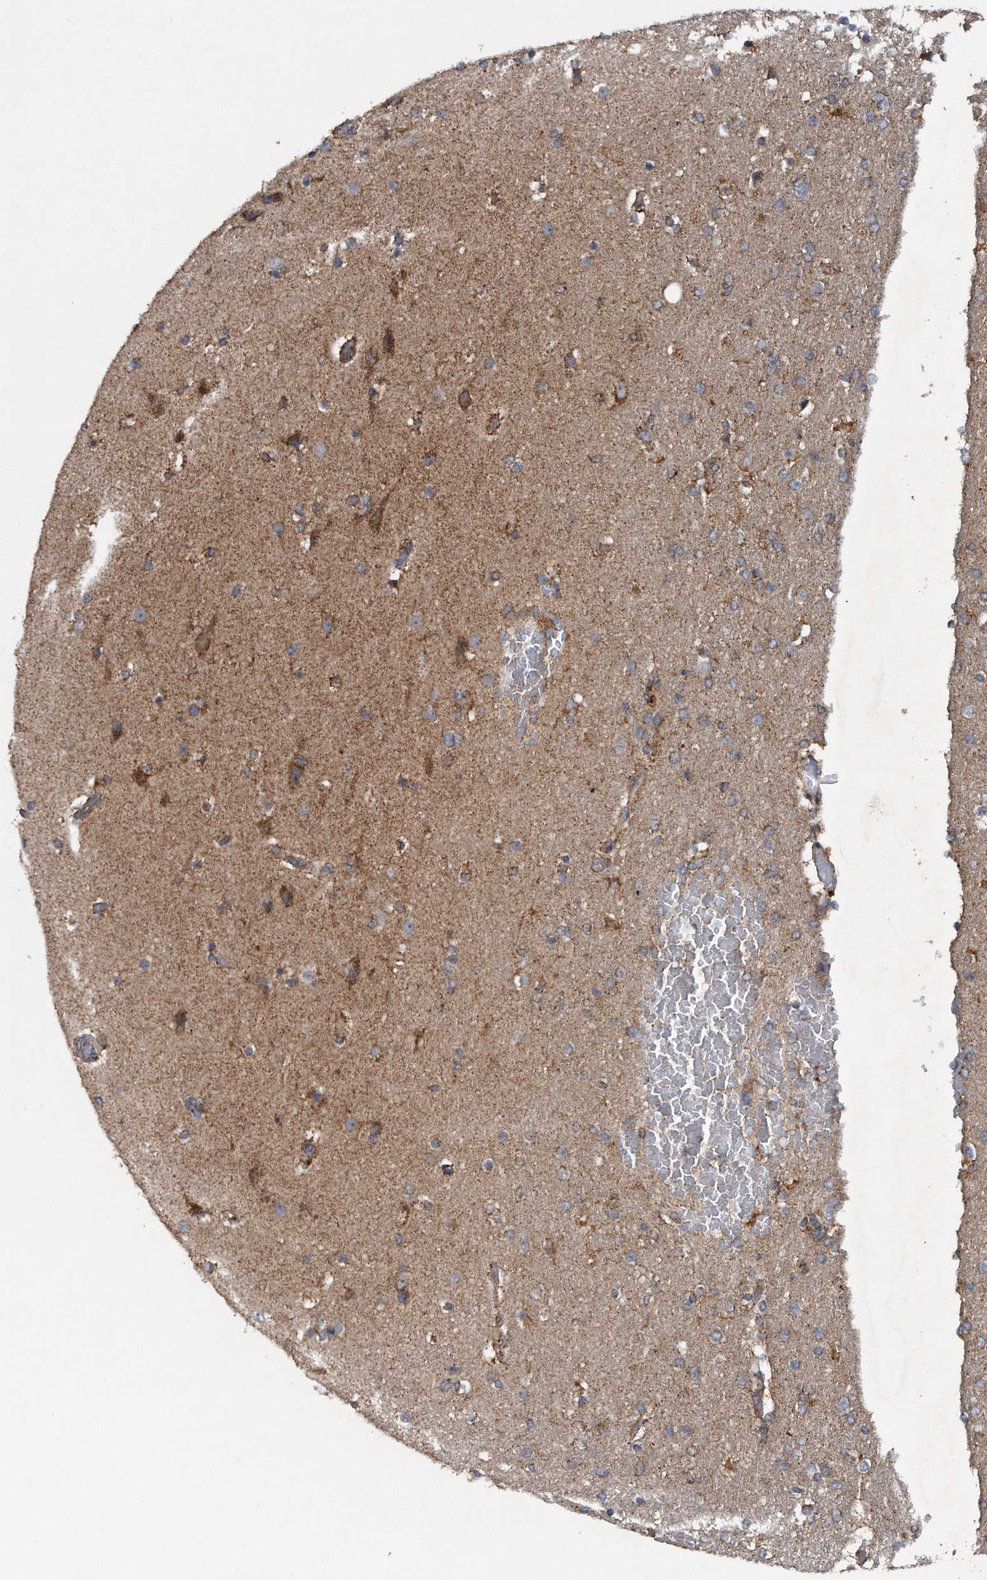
{"staining": {"intensity": "moderate", "quantity": "<25%", "location": "cytoplasmic/membranous"}, "tissue": "glioma", "cell_type": "Tumor cells", "image_type": "cancer", "snomed": [{"axis": "morphology", "description": "Glioma, malignant, High grade"}, {"axis": "topography", "description": "Cerebral cortex"}], "caption": "Immunohistochemical staining of human glioma exhibits low levels of moderate cytoplasmic/membranous staining in about <25% of tumor cells.", "gene": "ALPK2", "patient": {"sex": "female", "age": 36}}